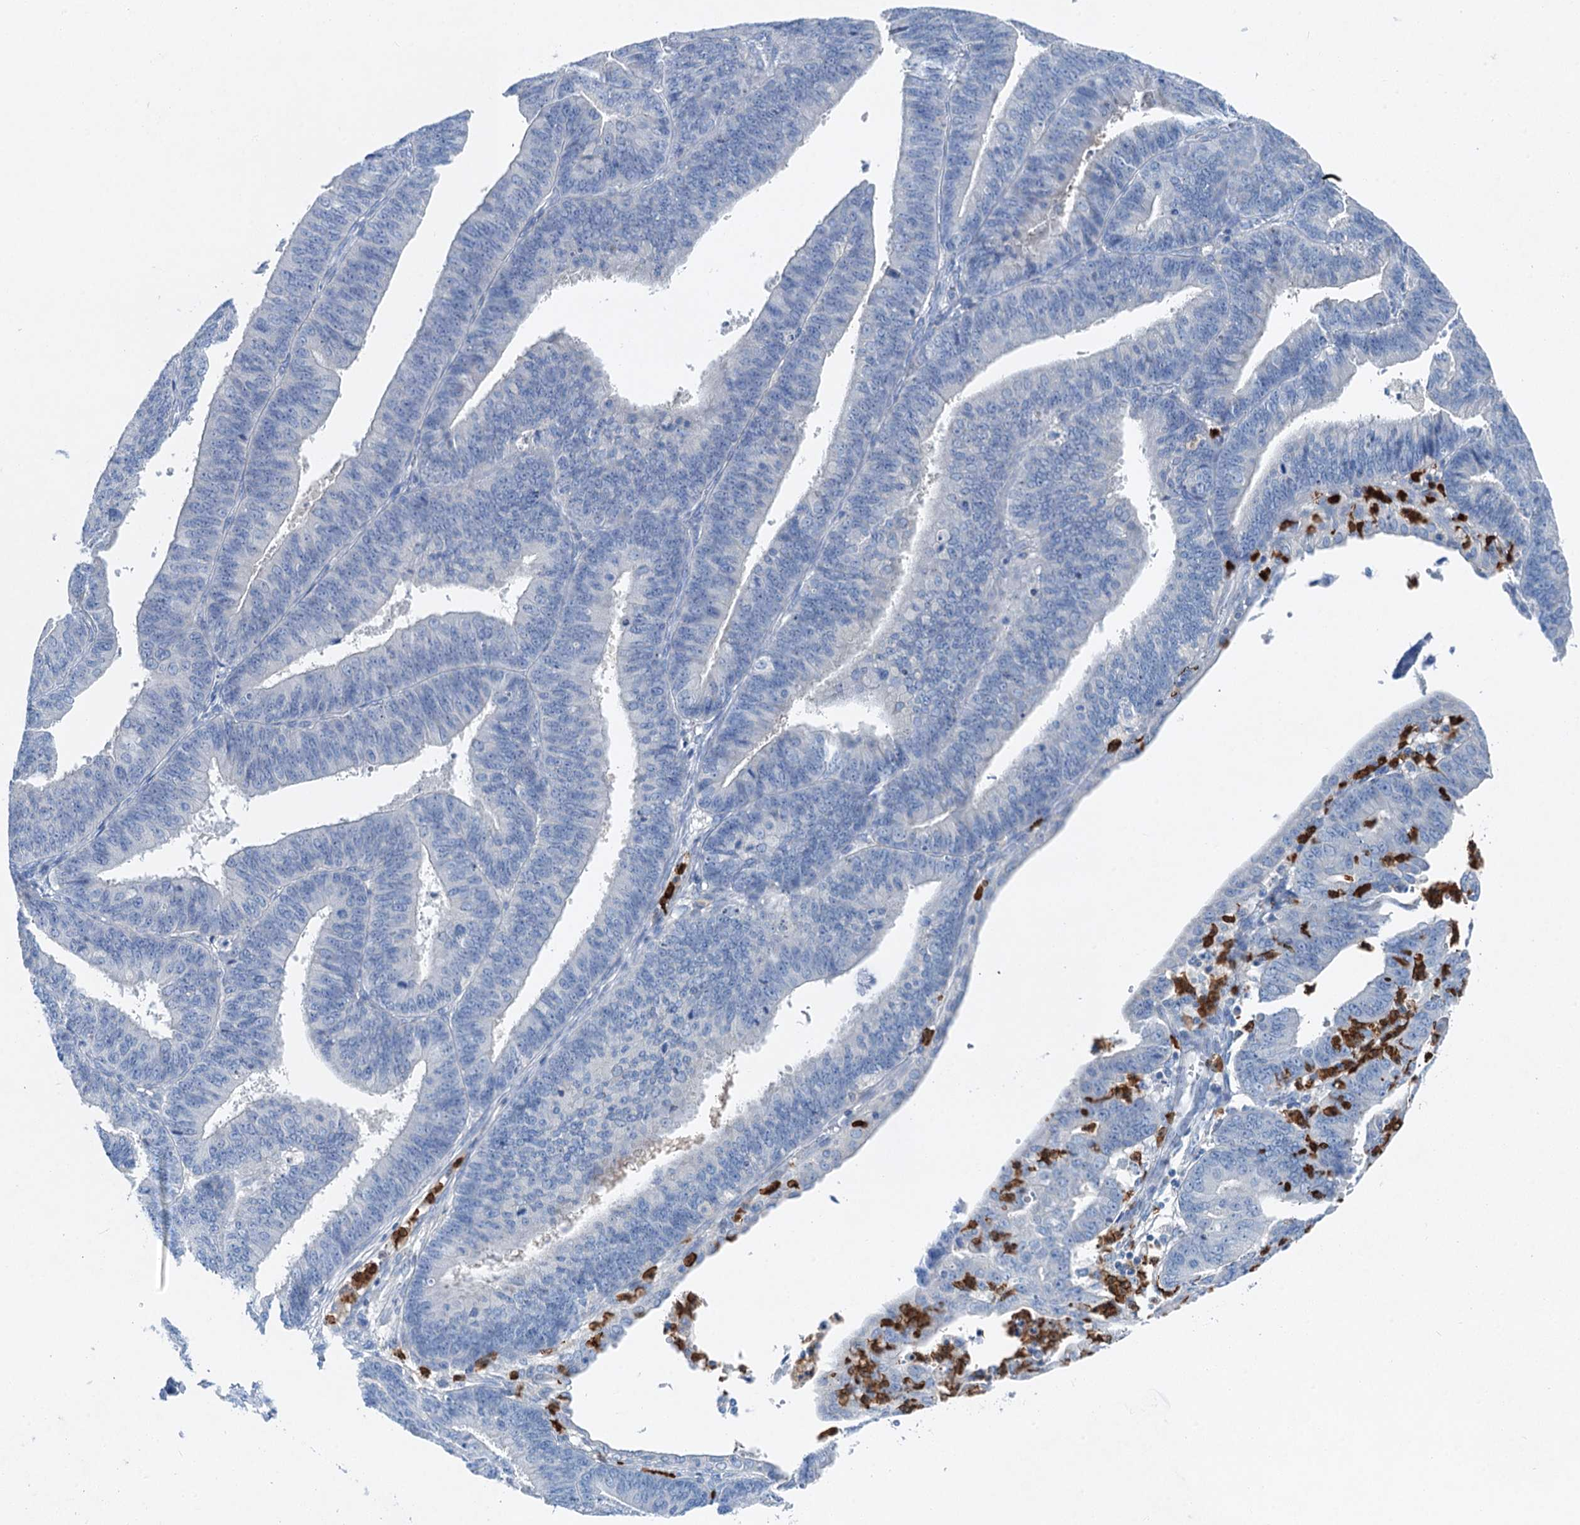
{"staining": {"intensity": "negative", "quantity": "none", "location": "none"}, "tissue": "endometrial cancer", "cell_type": "Tumor cells", "image_type": "cancer", "snomed": [{"axis": "morphology", "description": "Adenocarcinoma, NOS"}, {"axis": "topography", "description": "Endometrium"}], "caption": "The image exhibits no staining of tumor cells in endometrial cancer (adenocarcinoma).", "gene": "OTOA", "patient": {"sex": "female", "age": 73}}